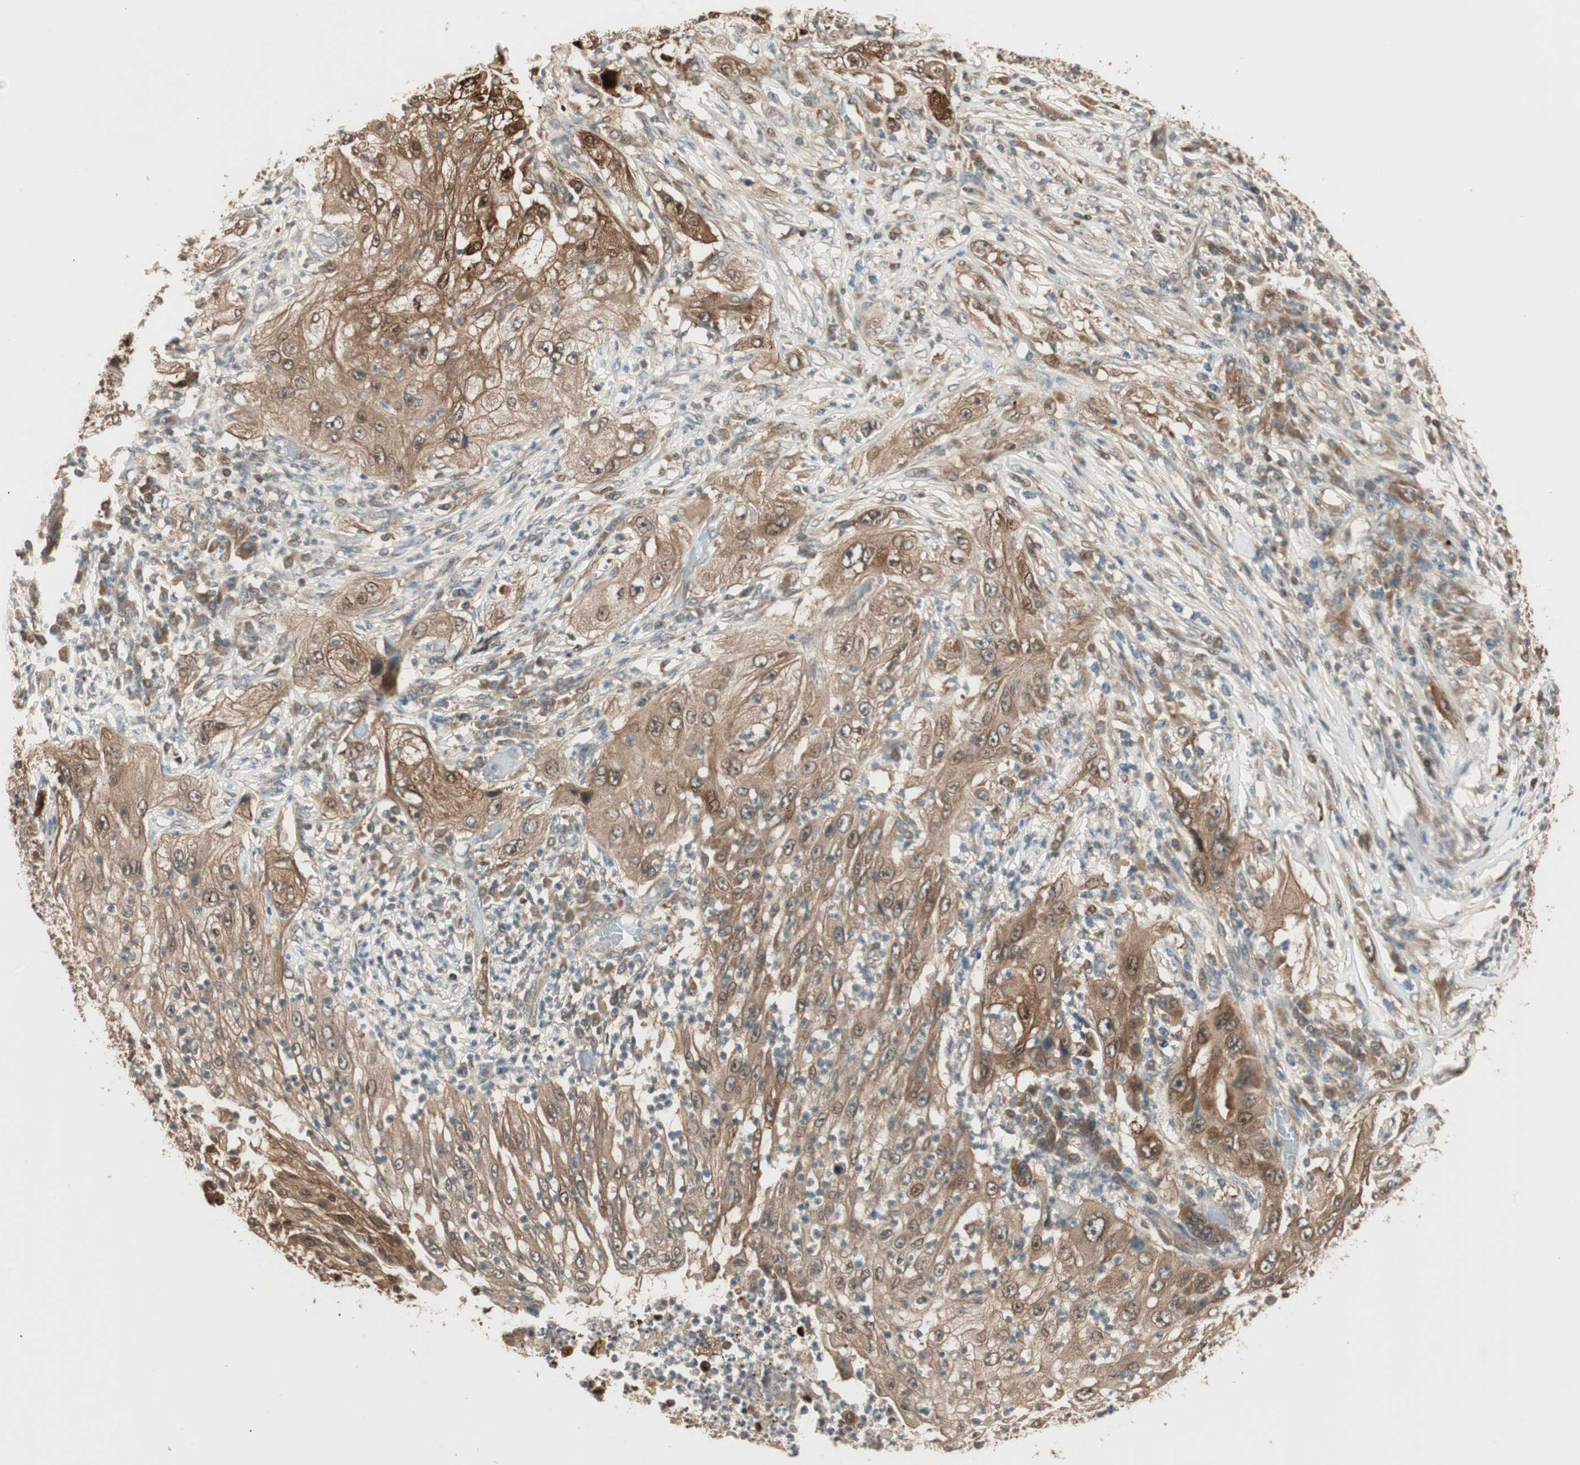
{"staining": {"intensity": "moderate", "quantity": ">75%", "location": "cytoplasmic/membranous,nuclear"}, "tissue": "lung cancer", "cell_type": "Tumor cells", "image_type": "cancer", "snomed": [{"axis": "morphology", "description": "Inflammation, NOS"}, {"axis": "morphology", "description": "Squamous cell carcinoma, NOS"}, {"axis": "topography", "description": "Lymph node"}, {"axis": "topography", "description": "Soft tissue"}, {"axis": "topography", "description": "Lung"}], "caption": "Moderate cytoplasmic/membranous and nuclear protein staining is present in approximately >75% of tumor cells in lung cancer.", "gene": "CNOT4", "patient": {"sex": "male", "age": 66}}